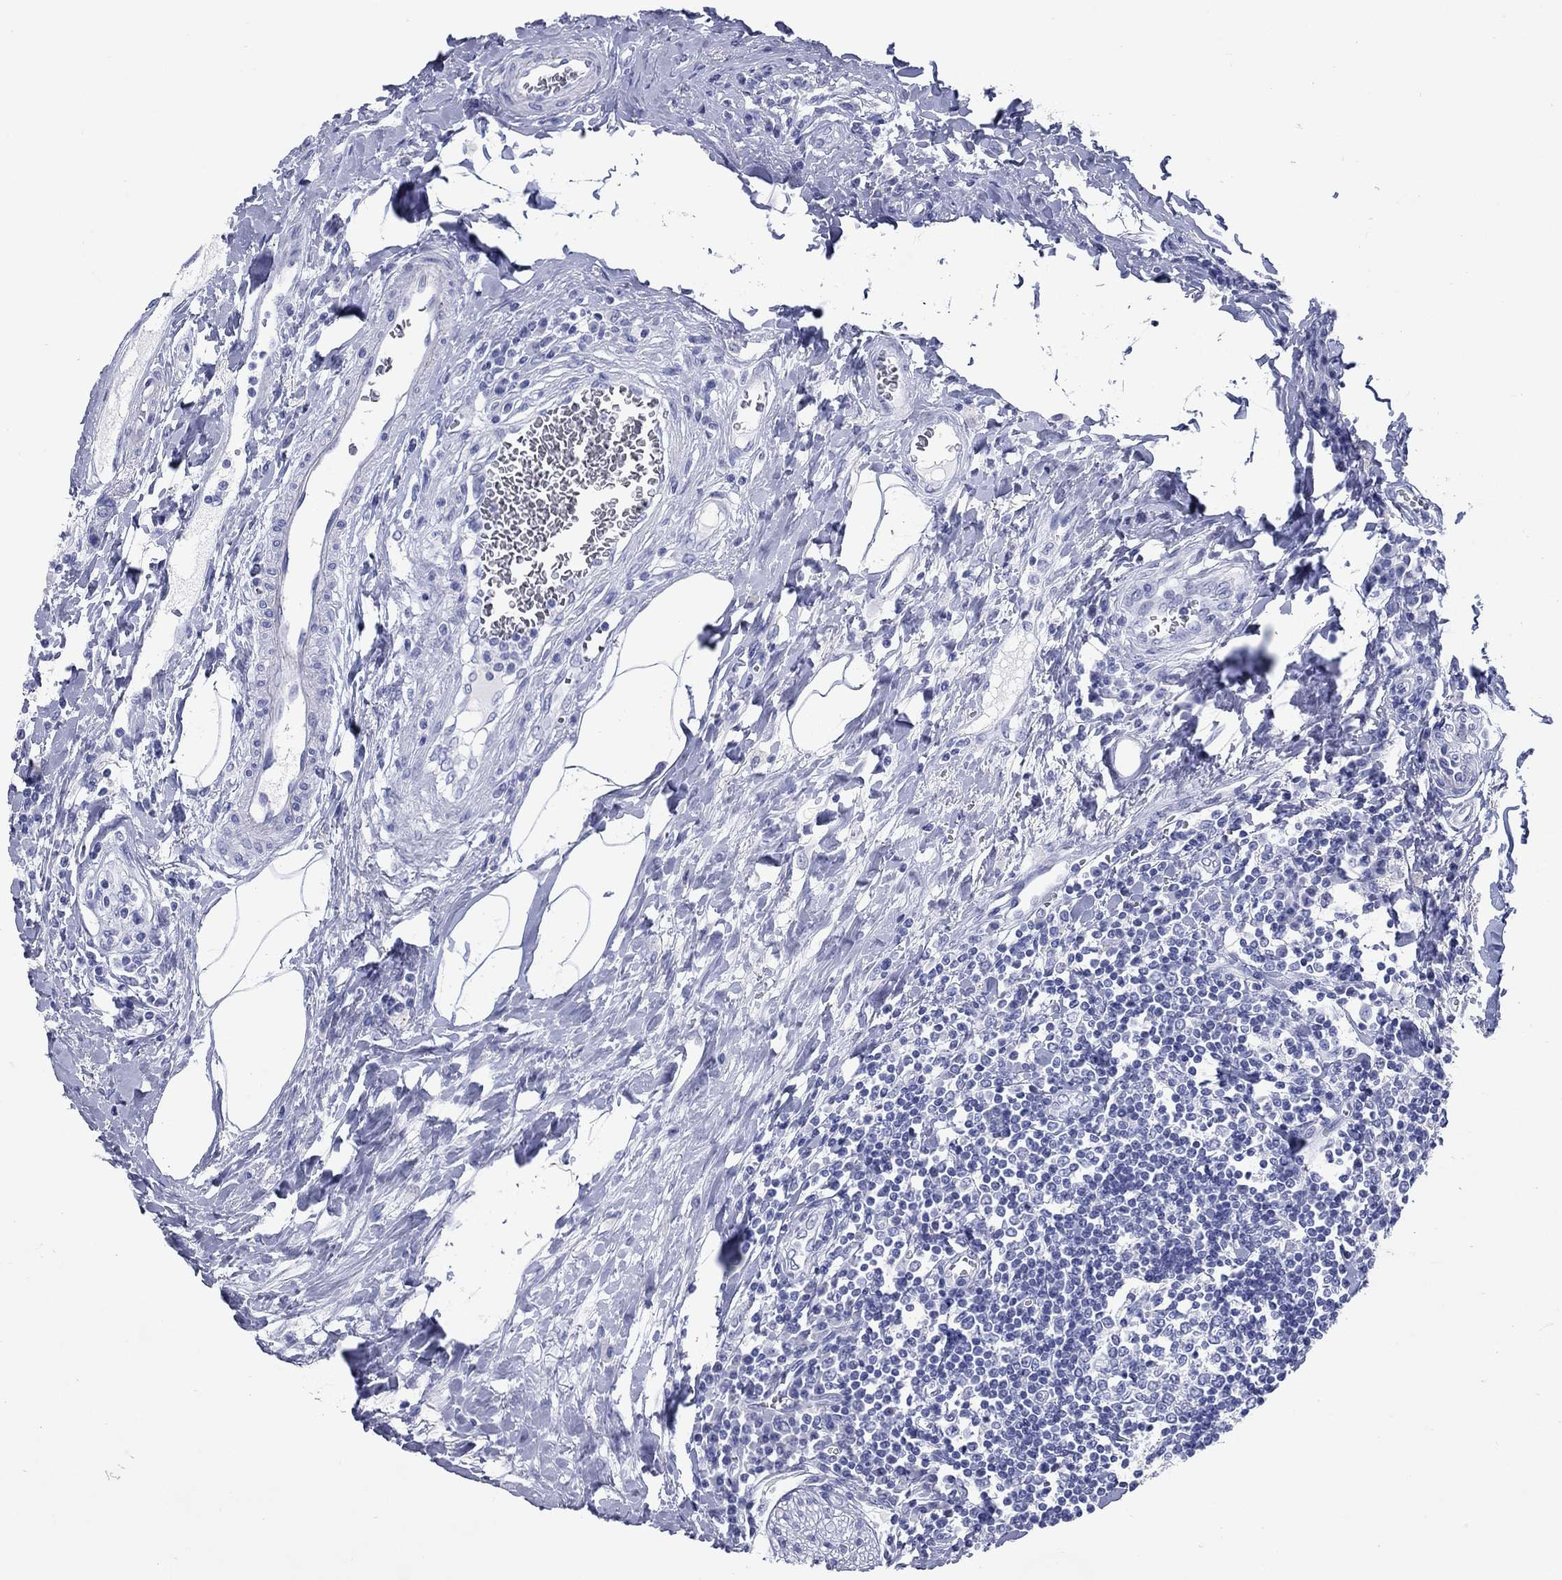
{"staining": {"intensity": "negative", "quantity": "none", "location": "none"}, "tissue": "urothelial cancer", "cell_type": "Tumor cells", "image_type": "cancer", "snomed": [{"axis": "morphology", "description": "Urothelial carcinoma, High grade"}, {"axis": "topography", "description": "Urinary bladder"}], "caption": "Tumor cells are negative for brown protein staining in urothelial cancer.", "gene": "CCNA1", "patient": {"sex": "female", "age": 58}}